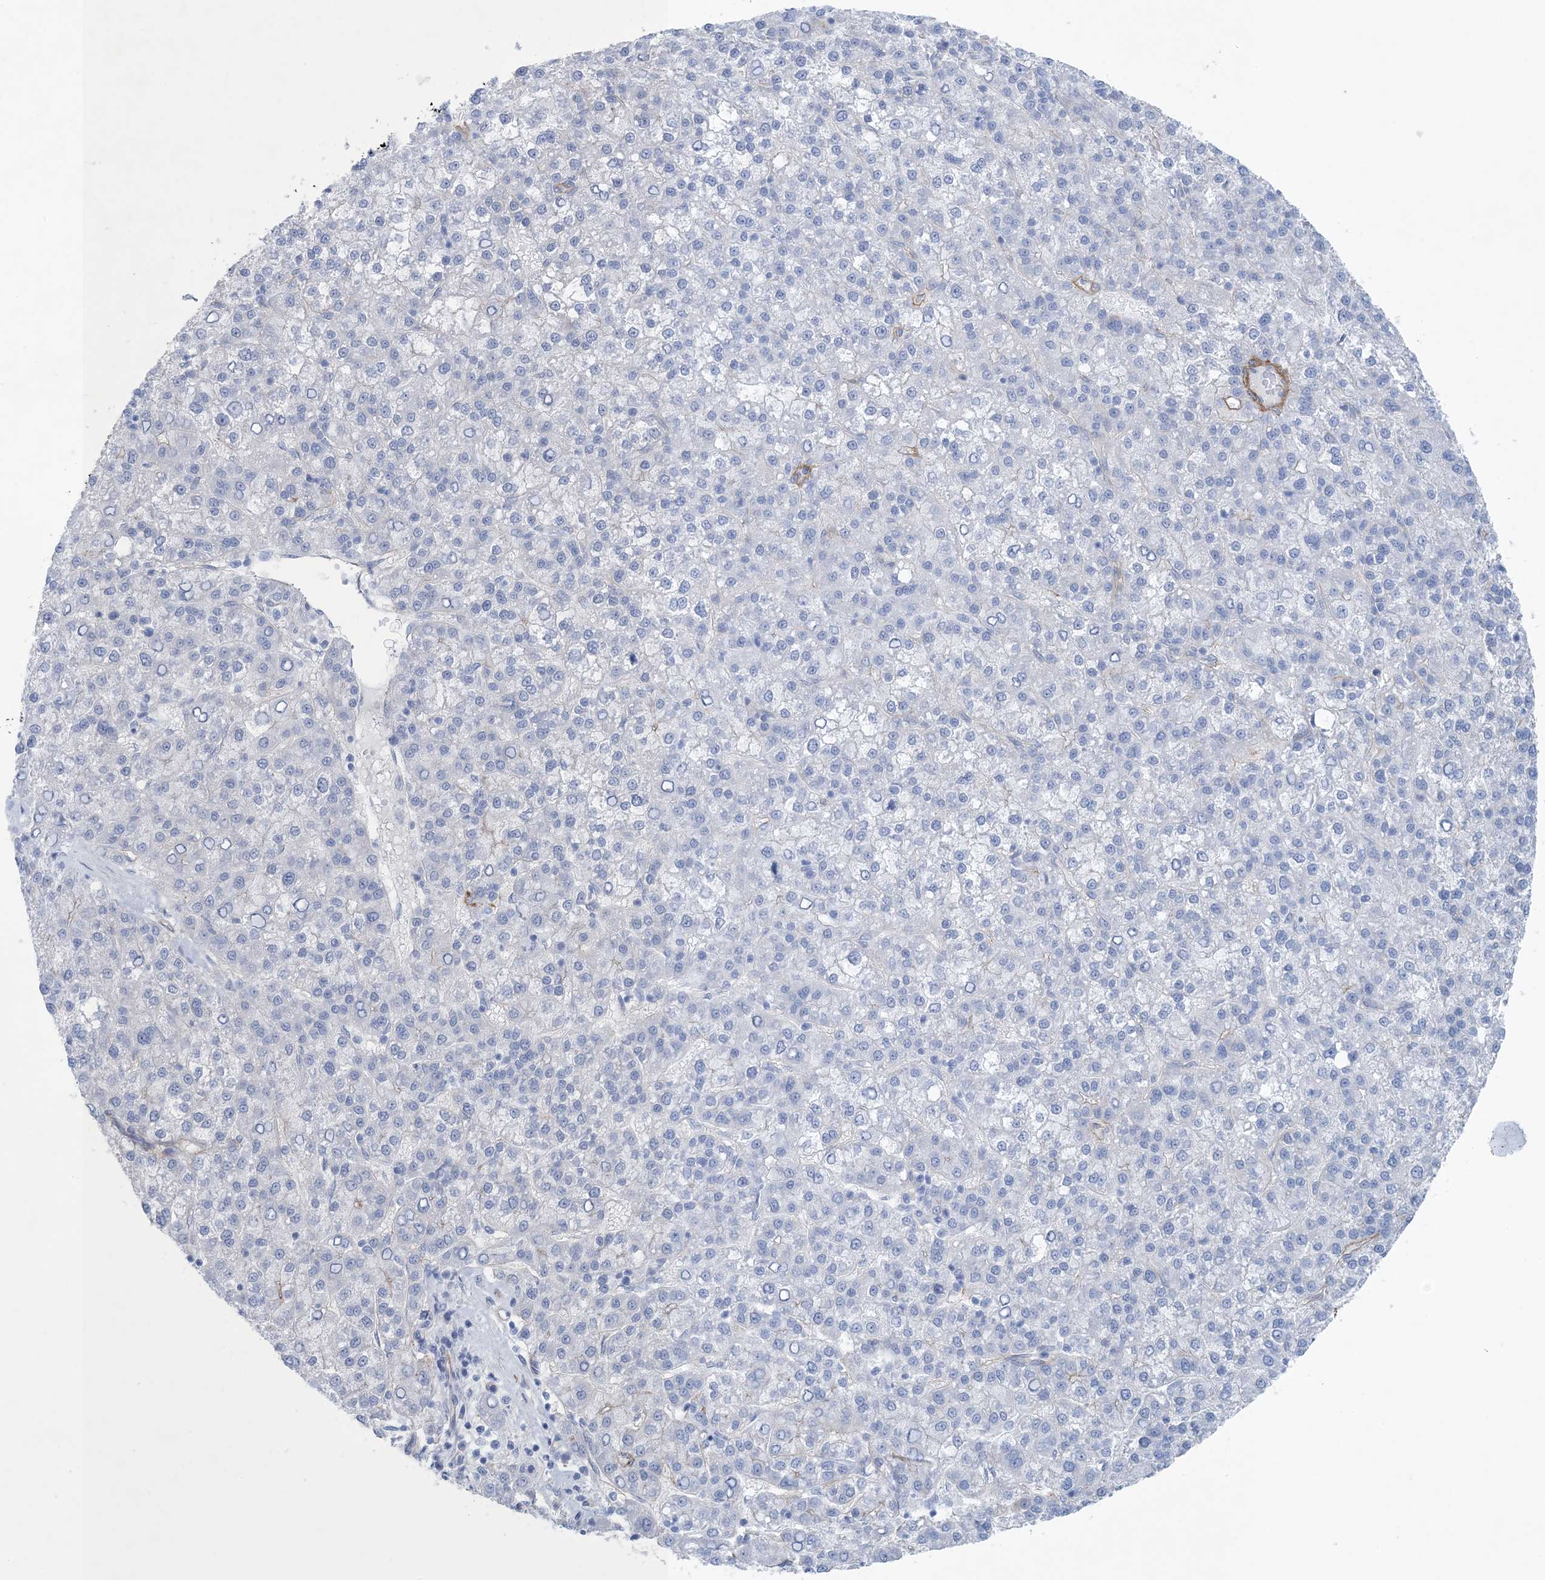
{"staining": {"intensity": "negative", "quantity": "none", "location": "none"}, "tissue": "liver cancer", "cell_type": "Tumor cells", "image_type": "cancer", "snomed": [{"axis": "morphology", "description": "Carcinoma, Hepatocellular, NOS"}, {"axis": "topography", "description": "Liver"}], "caption": "Immunohistochemistry (IHC) of human liver cancer (hepatocellular carcinoma) demonstrates no staining in tumor cells. The staining was performed using DAB (3,3'-diaminobenzidine) to visualize the protein expression in brown, while the nuclei were stained in blue with hematoxylin (Magnification: 20x).", "gene": "SHANK1", "patient": {"sex": "female", "age": 58}}